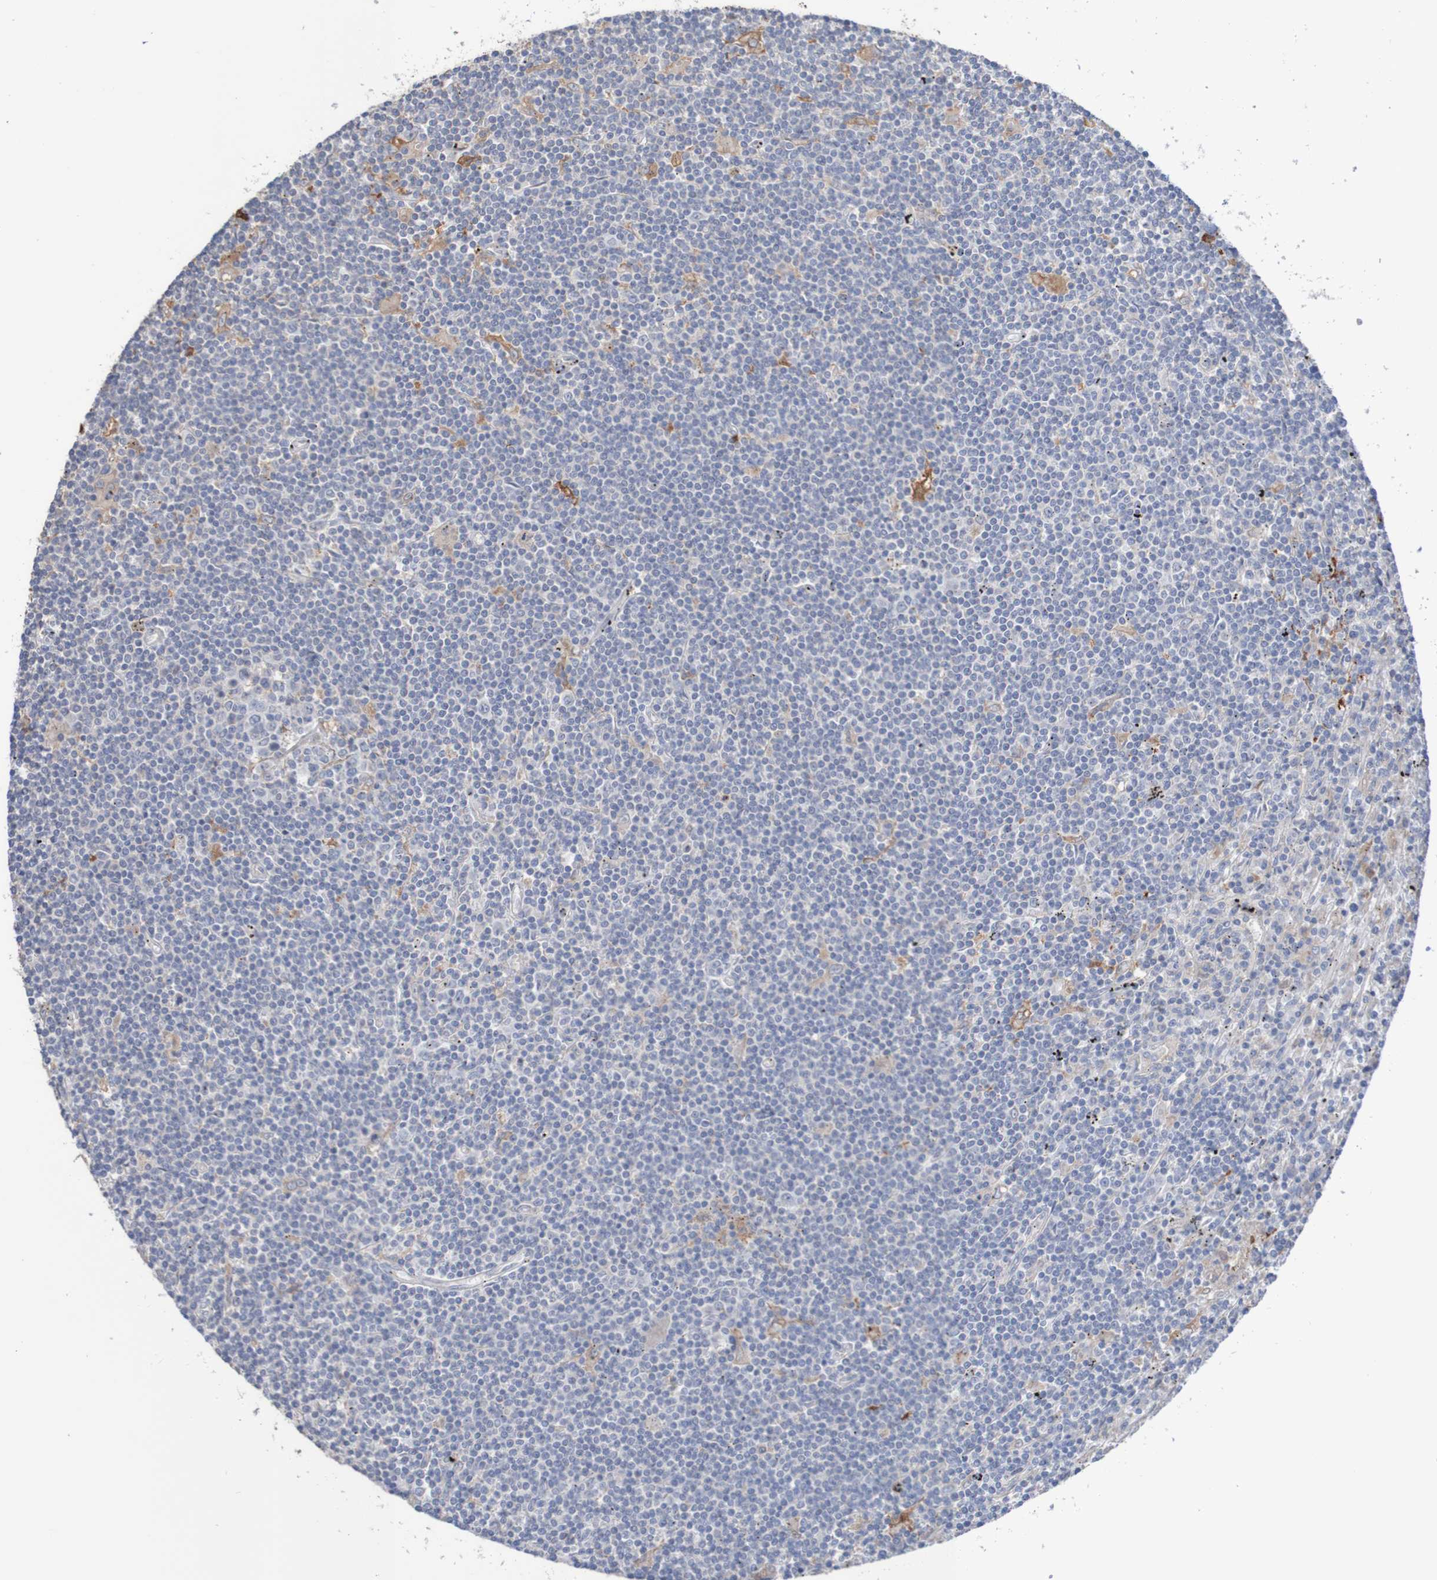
{"staining": {"intensity": "negative", "quantity": "none", "location": "none"}, "tissue": "lymphoma", "cell_type": "Tumor cells", "image_type": "cancer", "snomed": [{"axis": "morphology", "description": "Malignant lymphoma, non-Hodgkin's type, Low grade"}, {"axis": "topography", "description": "Spleen"}], "caption": "Immunohistochemistry (IHC) histopathology image of human lymphoma stained for a protein (brown), which reveals no expression in tumor cells. (Stains: DAB (3,3'-diaminobenzidine) IHC with hematoxylin counter stain, Microscopy: brightfield microscopy at high magnification).", "gene": "PHYH", "patient": {"sex": "male", "age": 76}}